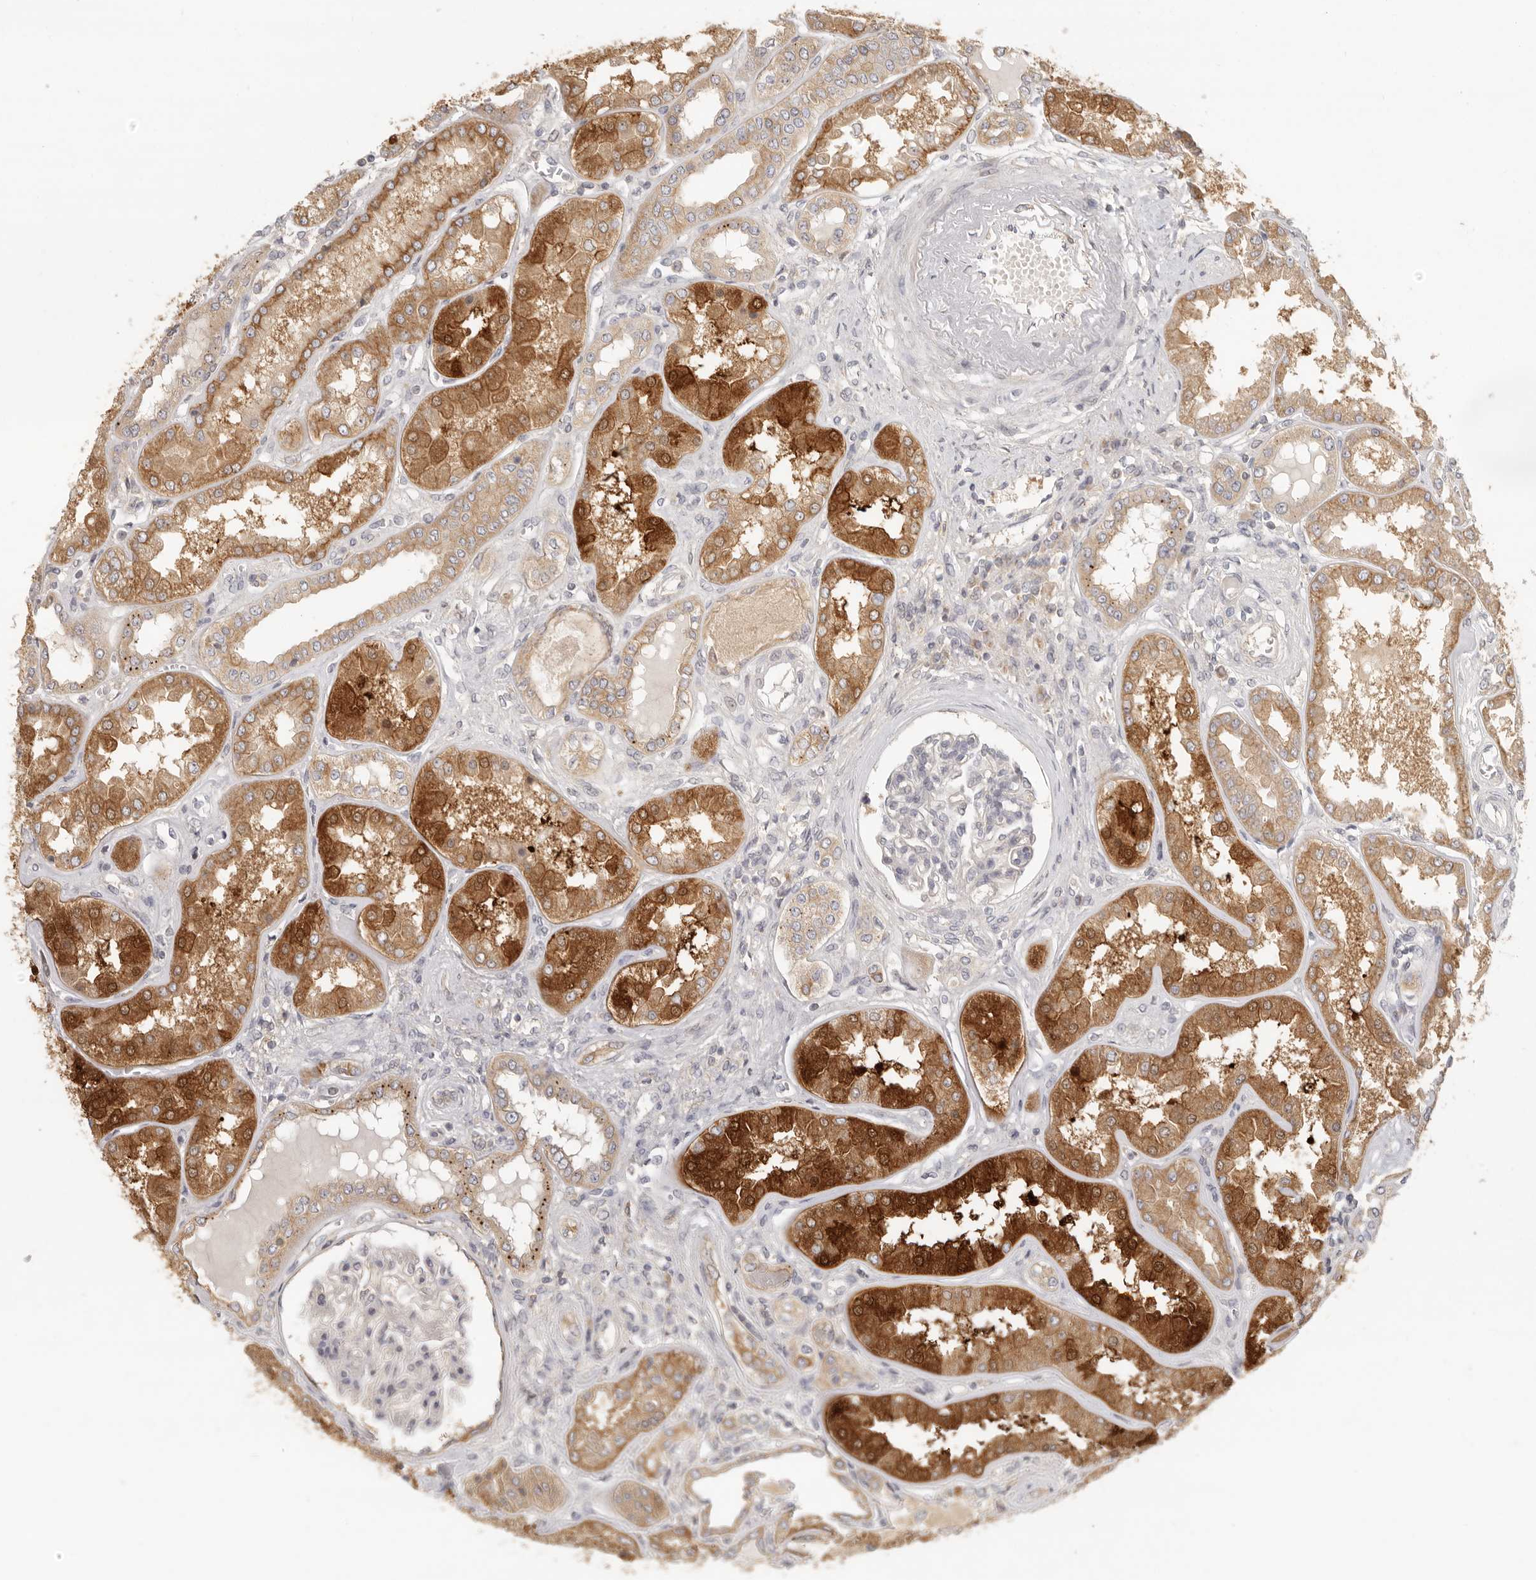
{"staining": {"intensity": "negative", "quantity": "none", "location": "none"}, "tissue": "kidney", "cell_type": "Cells in glomeruli", "image_type": "normal", "snomed": [{"axis": "morphology", "description": "Normal tissue, NOS"}, {"axis": "topography", "description": "Kidney"}], "caption": "A photomicrograph of human kidney is negative for staining in cells in glomeruli. Brightfield microscopy of immunohistochemistry (IHC) stained with DAB (3,3'-diaminobenzidine) (brown) and hematoxylin (blue), captured at high magnification.", "gene": "AHDC1", "patient": {"sex": "female", "age": 56}}